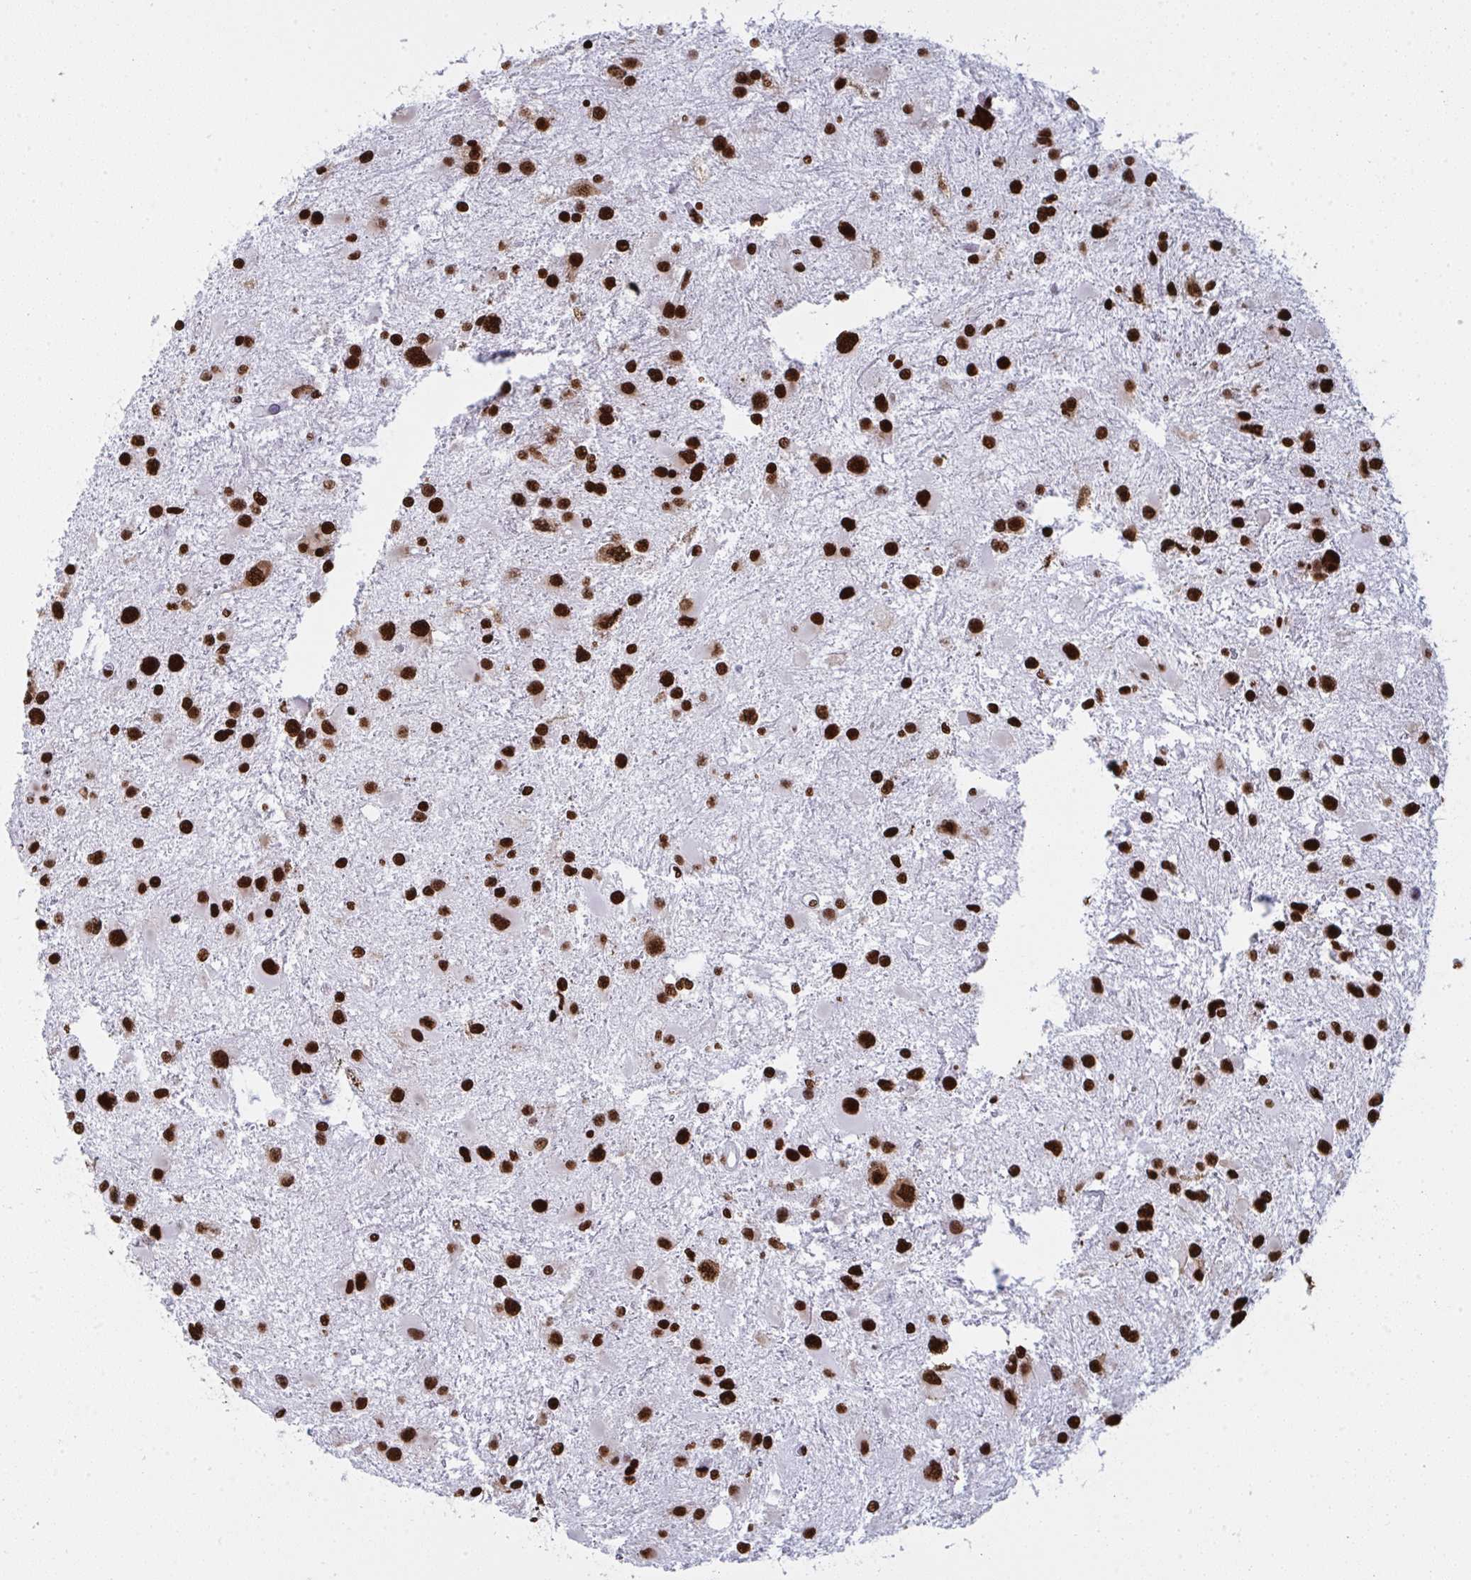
{"staining": {"intensity": "strong", "quantity": ">75%", "location": "nuclear"}, "tissue": "glioma", "cell_type": "Tumor cells", "image_type": "cancer", "snomed": [{"axis": "morphology", "description": "Glioma, malignant, Low grade"}, {"axis": "topography", "description": "Brain"}], "caption": "IHC staining of glioma, which reveals high levels of strong nuclear expression in approximately >75% of tumor cells indicating strong nuclear protein staining. The staining was performed using DAB (3,3'-diaminobenzidine) (brown) for protein detection and nuclei were counterstained in hematoxylin (blue).", "gene": "GAR1", "patient": {"sex": "female", "age": 32}}